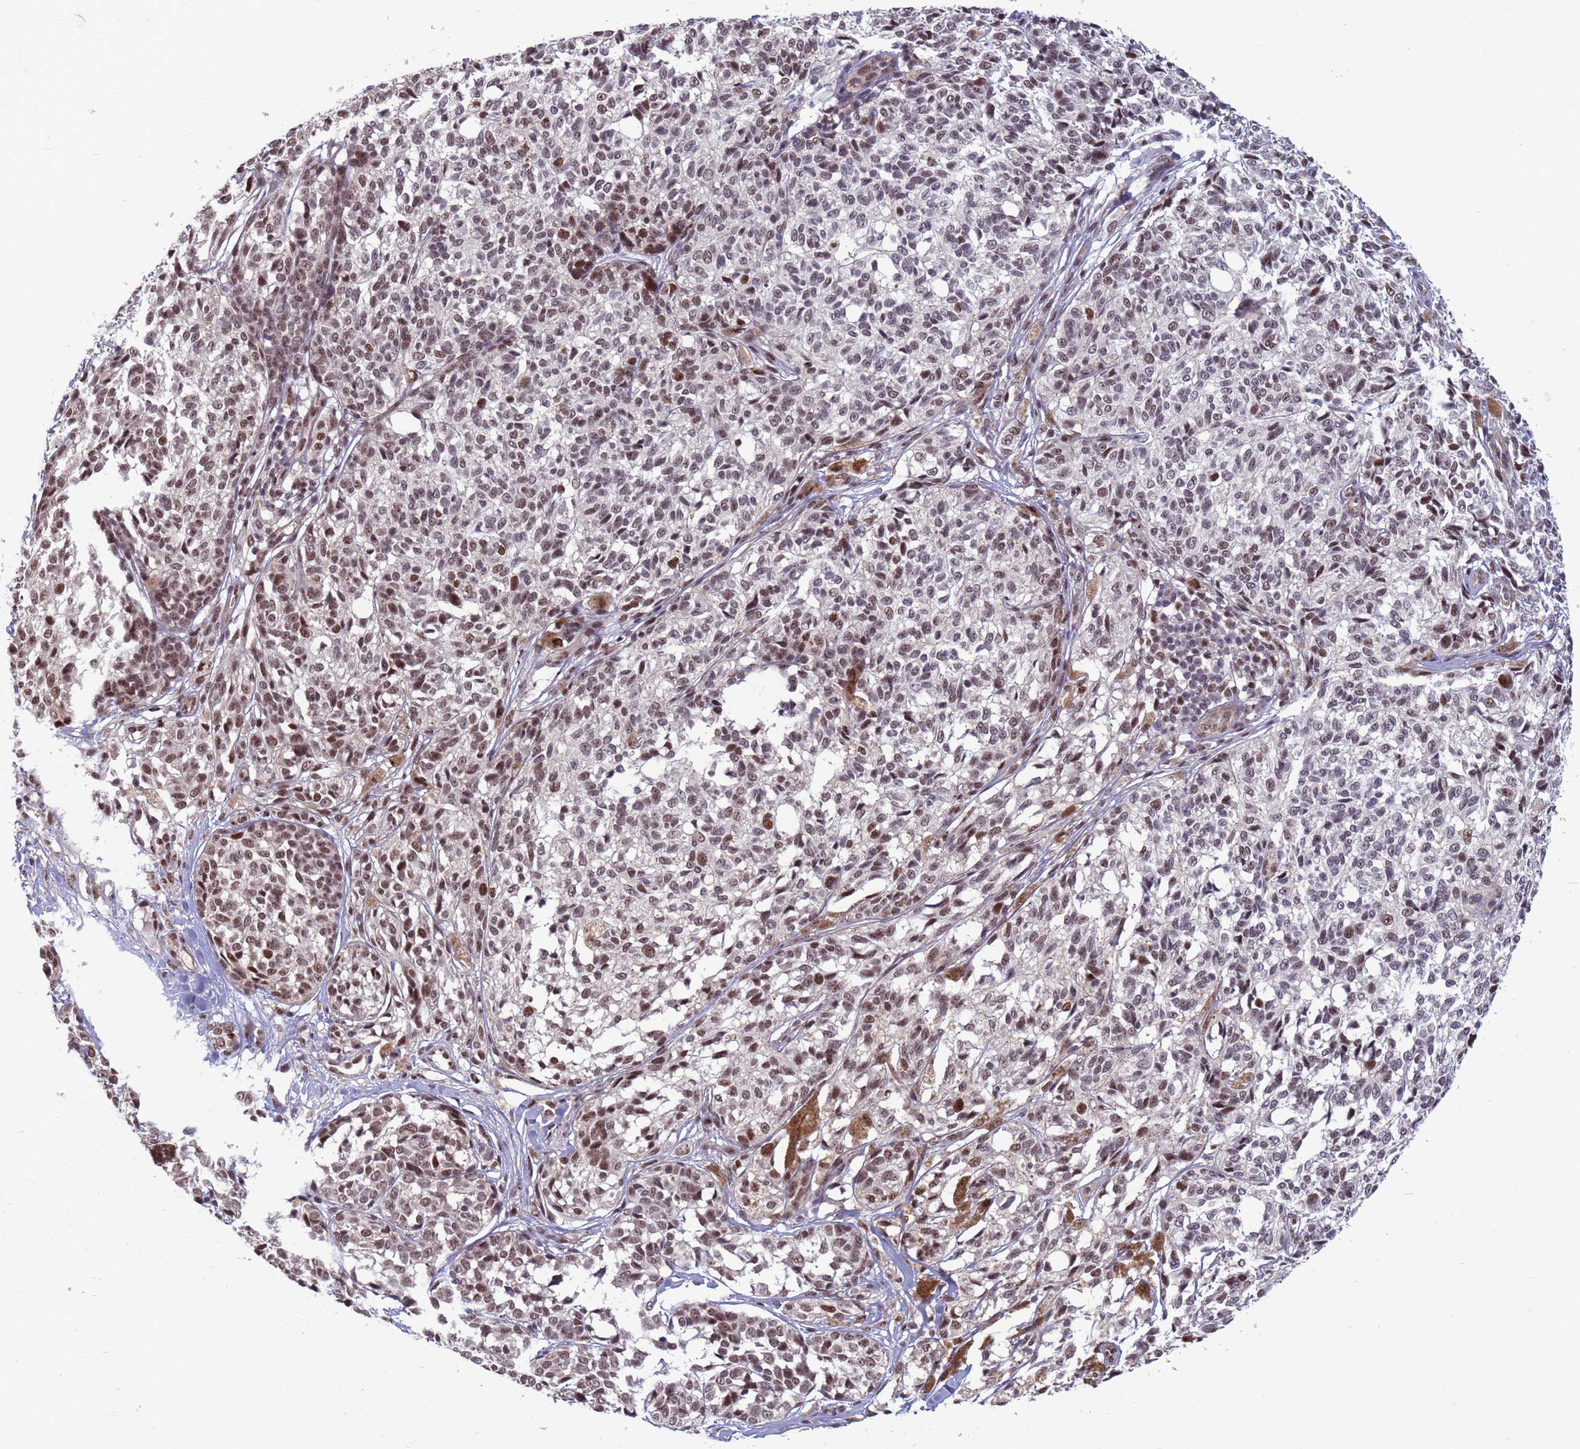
{"staining": {"intensity": "moderate", "quantity": "25%-75%", "location": "nuclear"}, "tissue": "melanoma", "cell_type": "Tumor cells", "image_type": "cancer", "snomed": [{"axis": "morphology", "description": "Malignant melanoma, NOS"}, {"axis": "topography", "description": "Skin of upper extremity"}], "caption": "A histopathology image of human malignant melanoma stained for a protein demonstrates moderate nuclear brown staining in tumor cells.", "gene": "NSL1", "patient": {"sex": "male", "age": 40}}